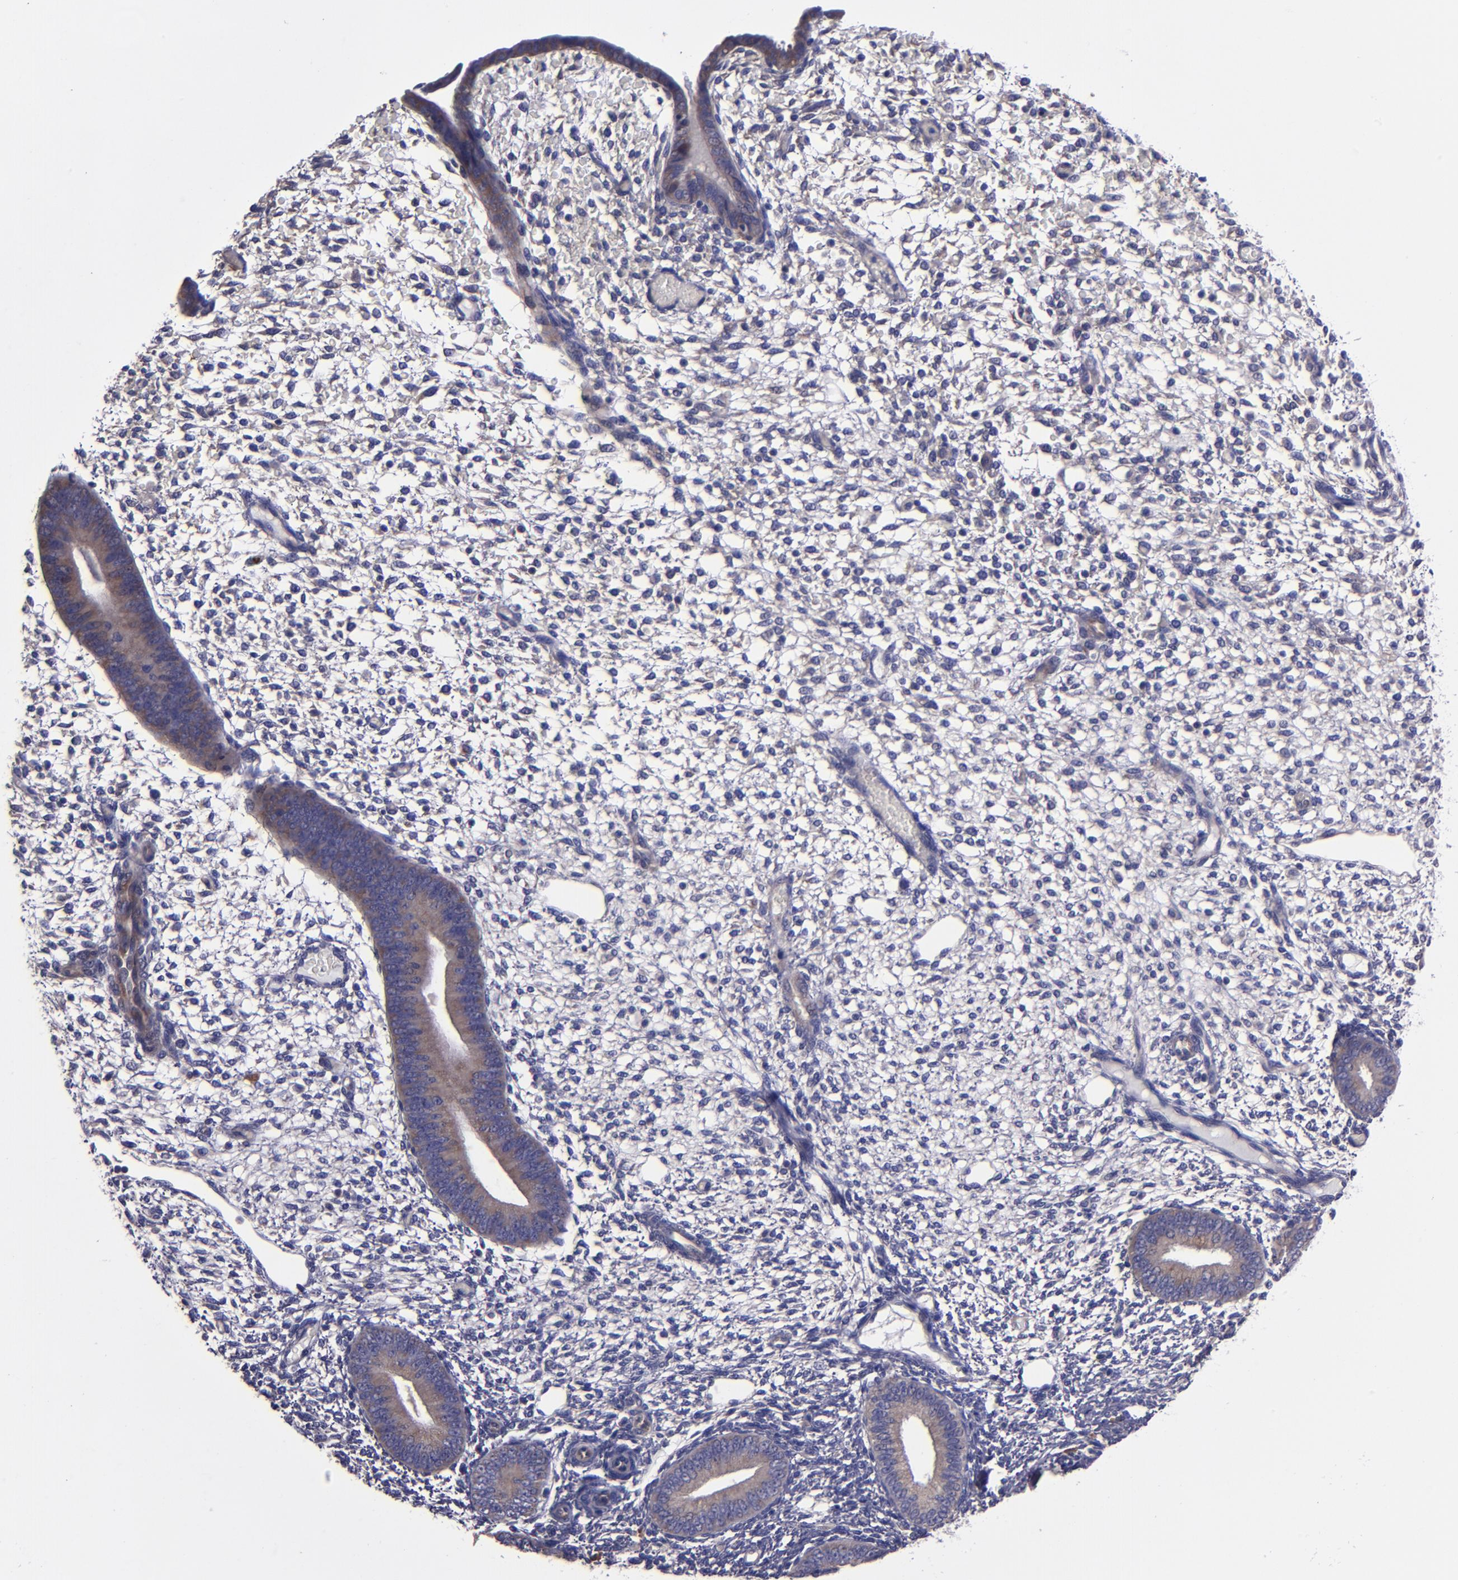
{"staining": {"intensity": "negative", "quantity": "none", "location": "none"}, "tissue": "endometrium", "cell_type": "Cells in endometrial stroma", "image_type": "normal", "snomed": [{"axis": "morphology", "description": "Normal tissue, NOS"}, {"axis": "topography", "description": "Endometrium"}], "caption": "IHC histopathology image of normal endometrium: human endometrium stained with DAB (3,3'-diaminobenzidine) shows no significant protein positivity in cells in endometrial stroma.", "gene": "CARS1", "patient": {"sex": "female", "age": 42}}